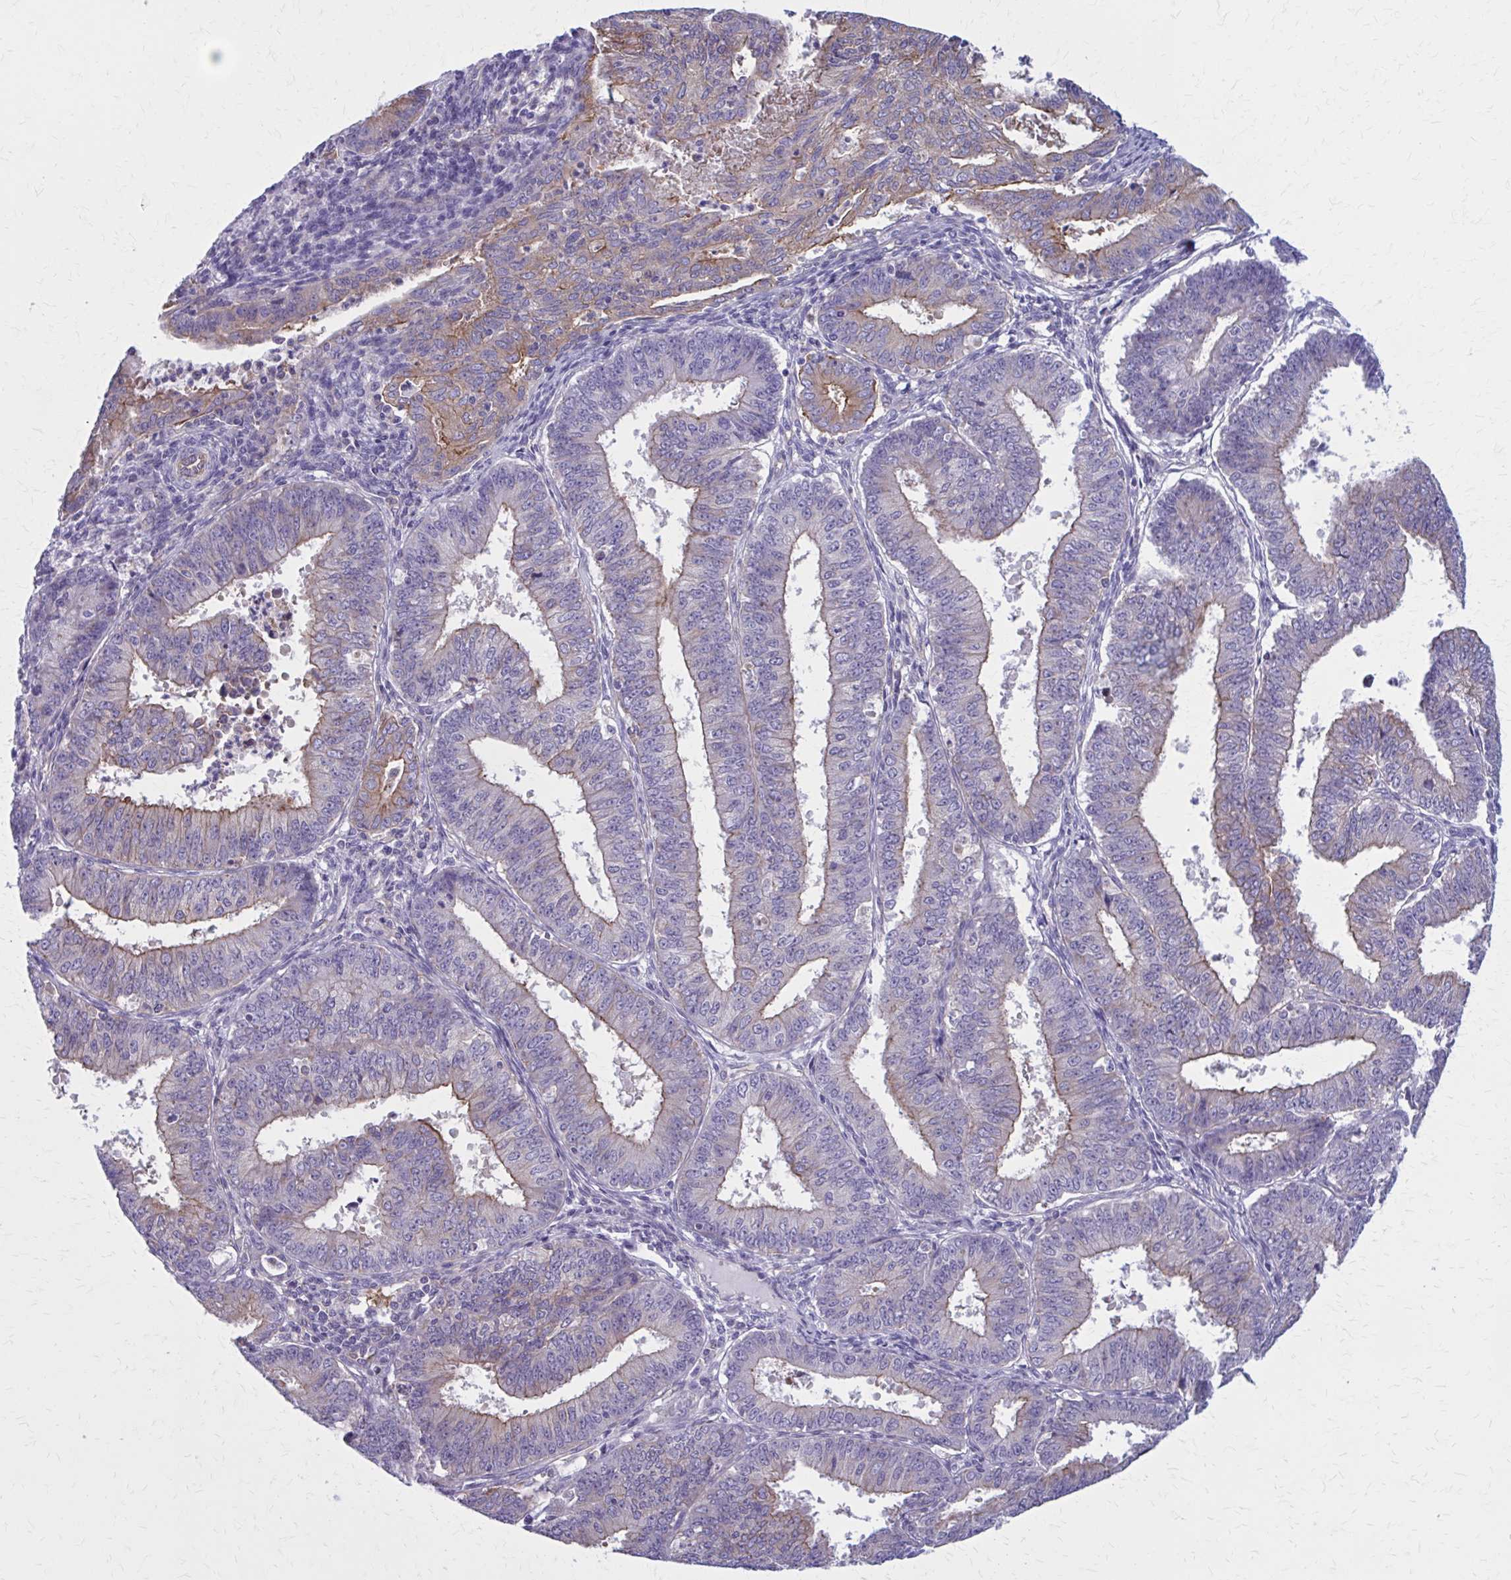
{"staining": {"intensity": "weak", "quantity": "25%-75%", "location": "cytoplasmic/membranous"}, "tissue": "endometrial cancer", "cell_type": "Tumor cells", "image_type": "cancer", "snomed": [{"axis": "morphology", "description": "Adenocarcinoma, NOS"}, {"axis": "topography", "description": "Endometrium"}], "caption": "Approximately 25%-75% of tumor cells in endometrial cancer (adenocarcinoma) exhibit weak cytoplasmic/membranous protein positivity as visualized by brown immunohistochemical staining.", "gene": "ZDHHC7", "patient": {"sex": "female", "age": 73}}